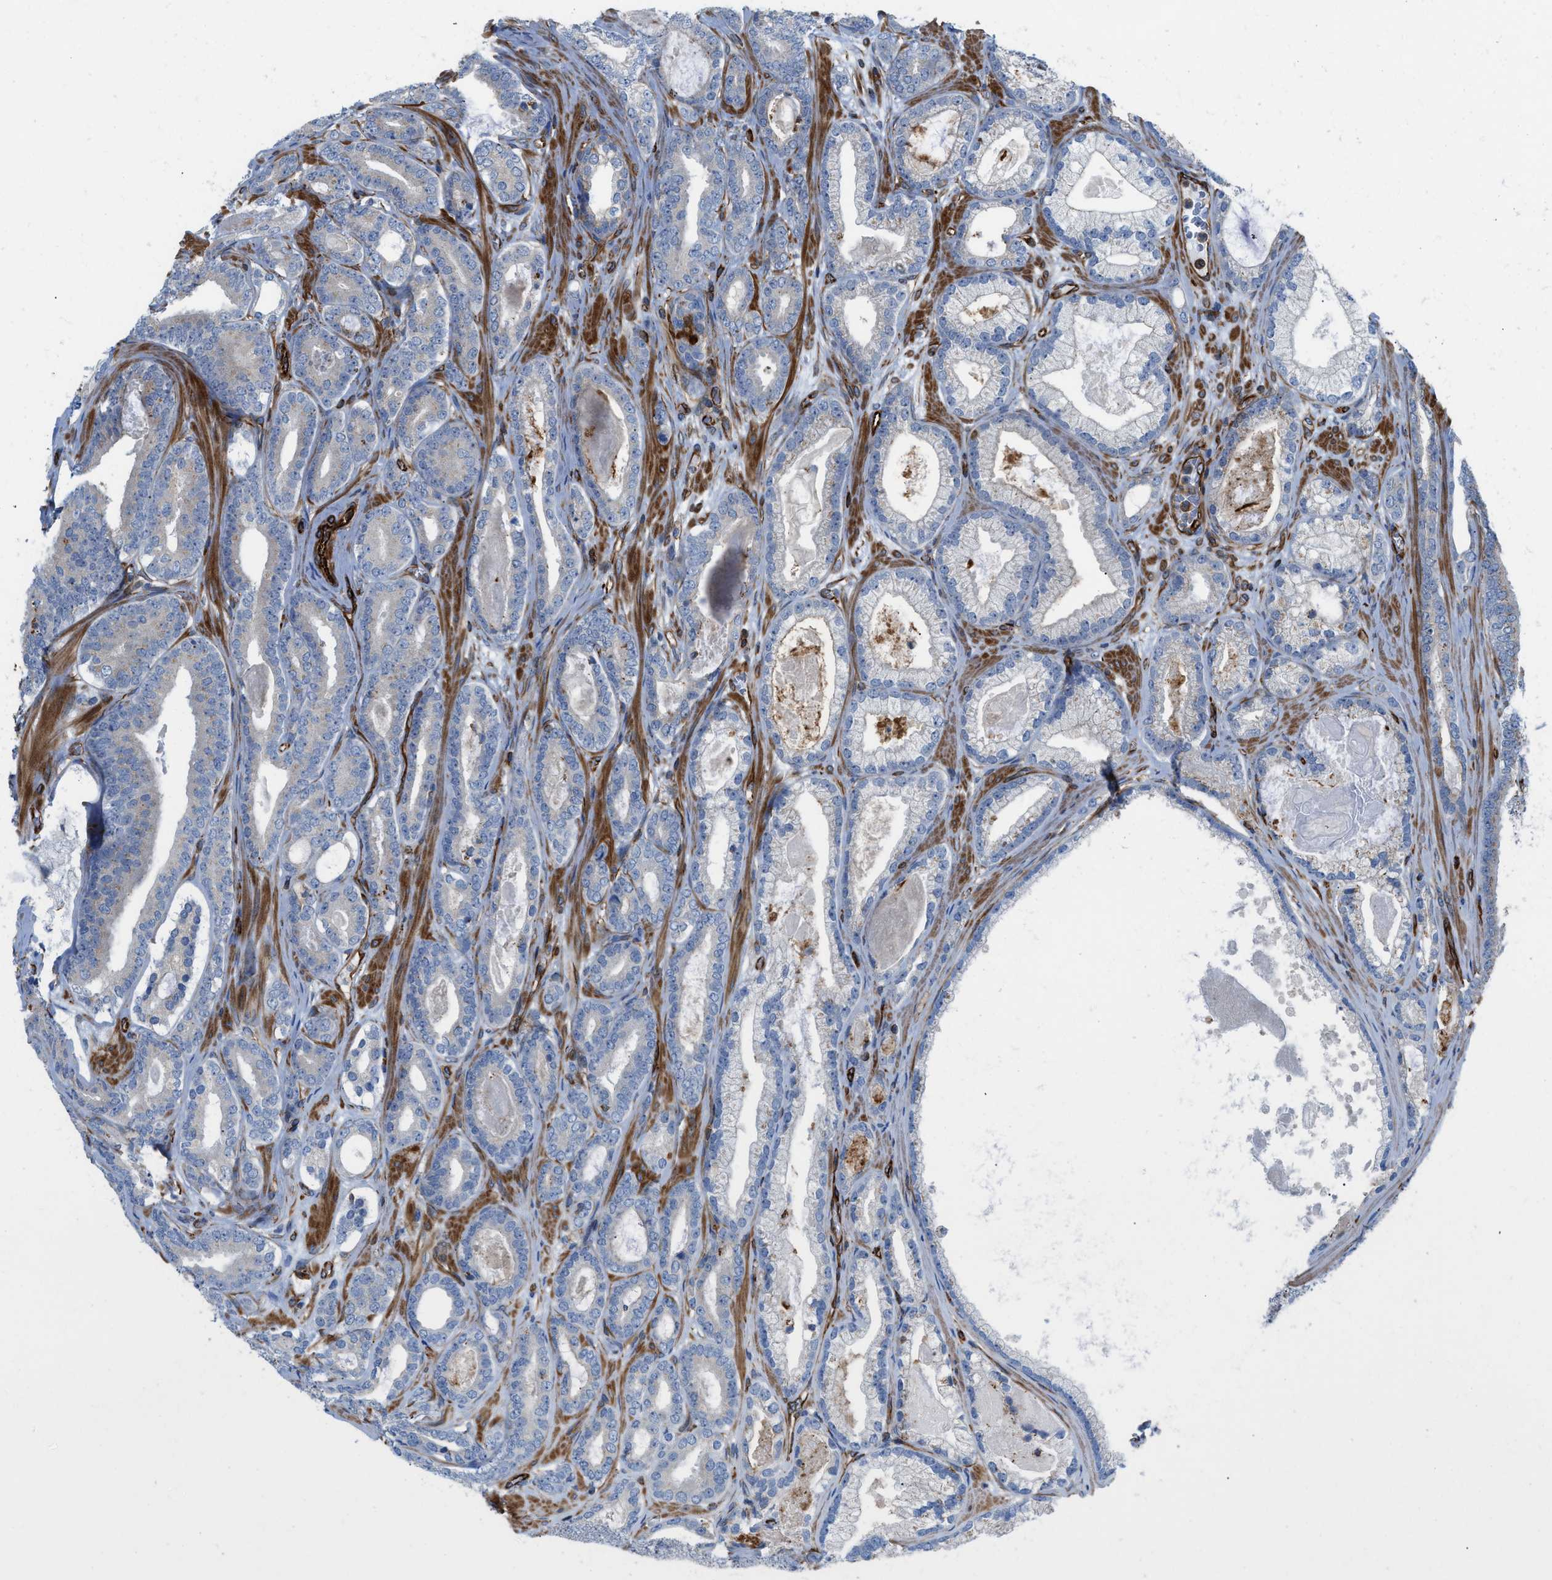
{"staining": {"intensity": "weak", "quantity": "<25%", "location": "cytoplasmic/membranous"}, "tissue": "prostate cancer", "cell_type": "Tumor cells", "image_type": "cancer", "snomed": [{"axis": "morphology", "description": "Adenocarcinoma, High grade"}, {"axis": "topography", "description": "Prostate"}], "caption": "Prostate high-grade adenocarcinoma was stained to show a protein in brown. There is no significant expression in tumor cells.", "gene": "PTPRE", "patient": {"sex": "male", "age": 60}}